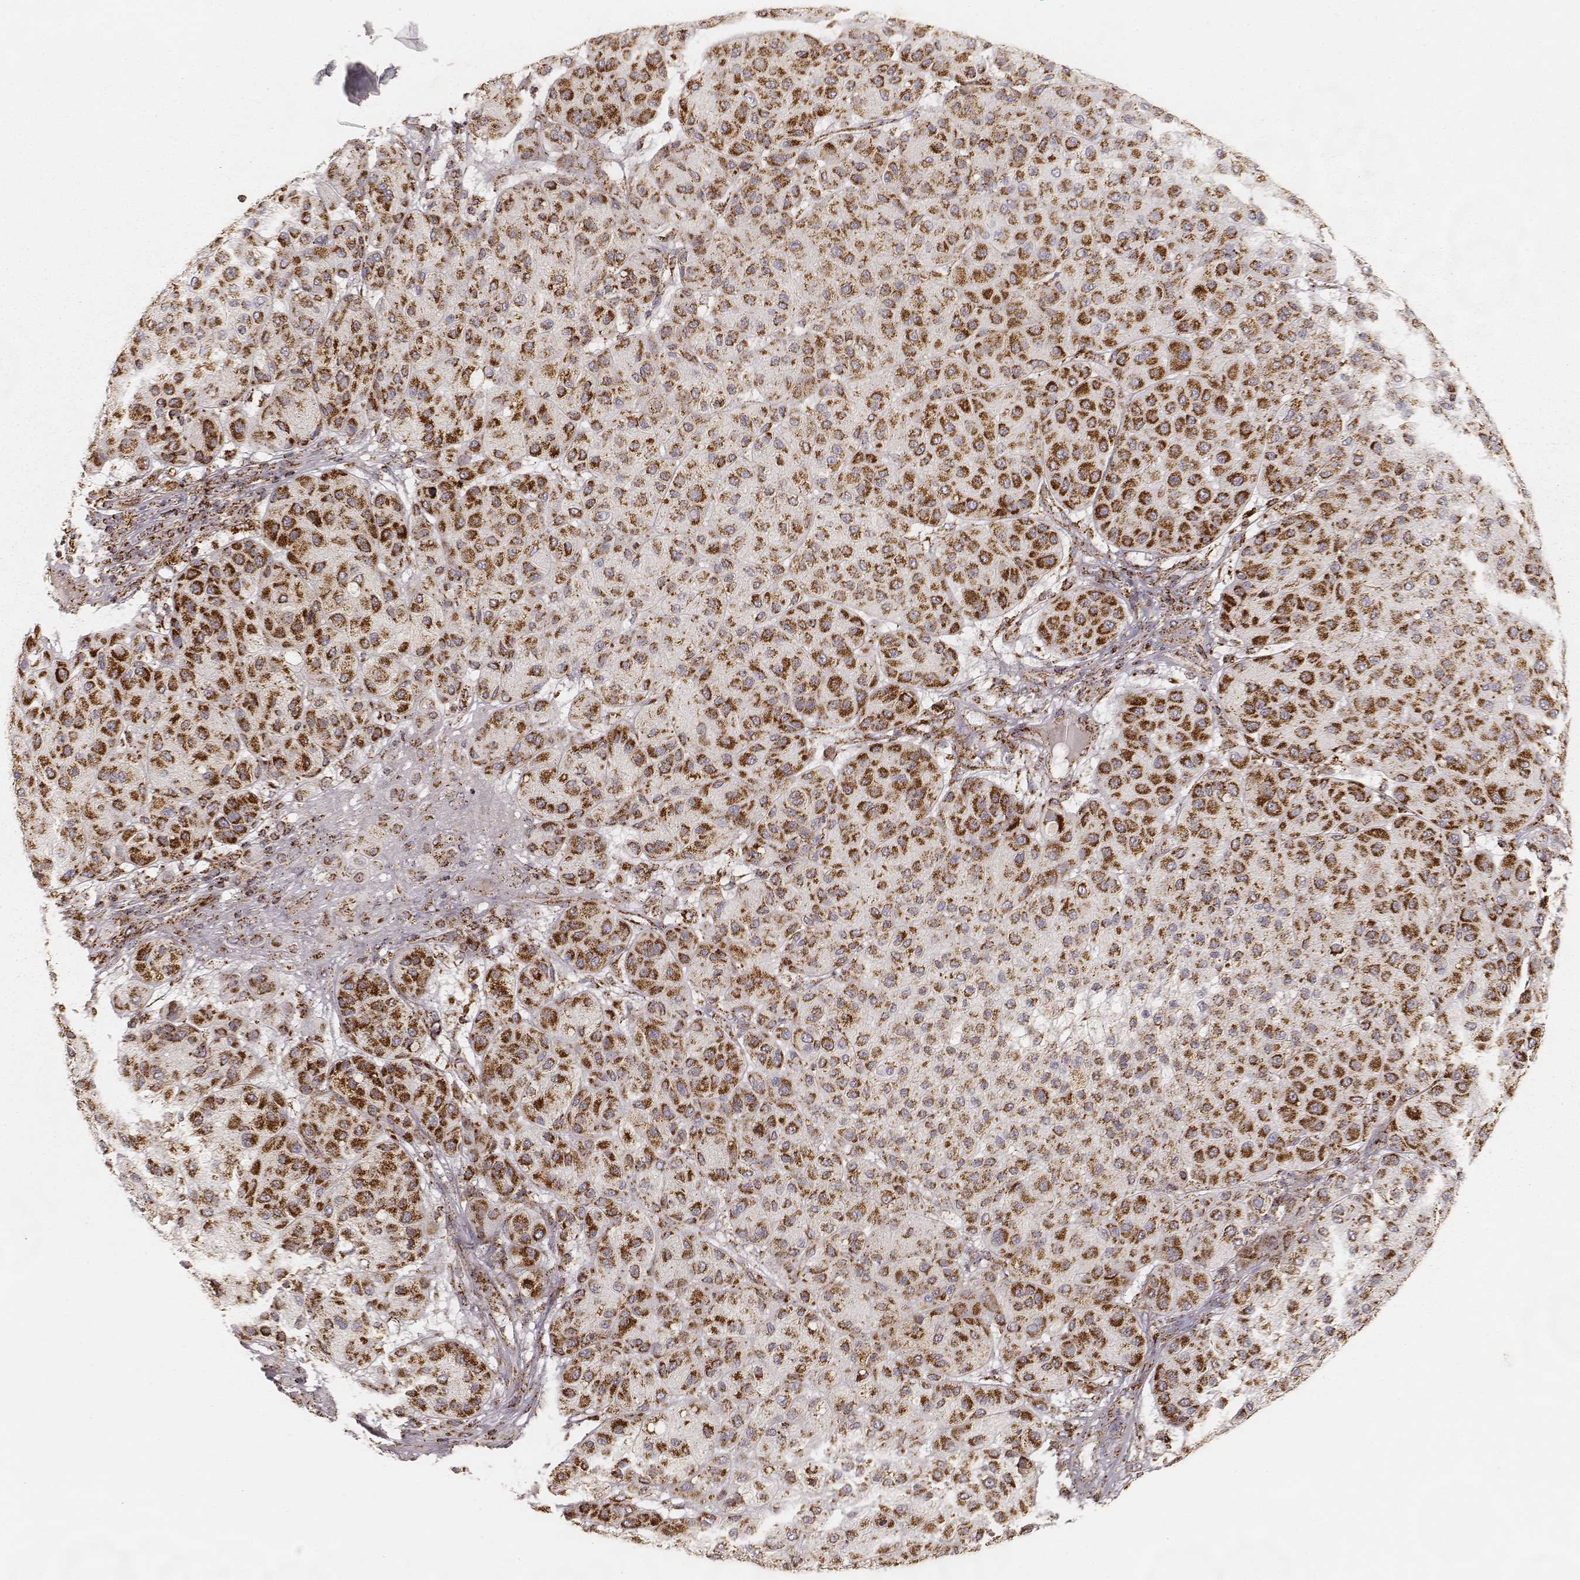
{"staining": {"intensity": "strong", "quantity": ">75%", "location": "cytoplasmic/membranous"}, "tissue": "melanoma", "cell_type": "Tumor cells", "image_type": "cancer", "snomed": [{"axis": "morphology", "description": "Malignant melanoma, Metastatic site"}, {"axis": "topography", "description": "Smooth muscle"}], "caption": "Immunohistochemical staining of melanoma displays strong cytoplasmic/membranous protein expression in approximately >75% of tumor cells.", "gene": "CS", "patient": {"sex": "male", "age": 41}}